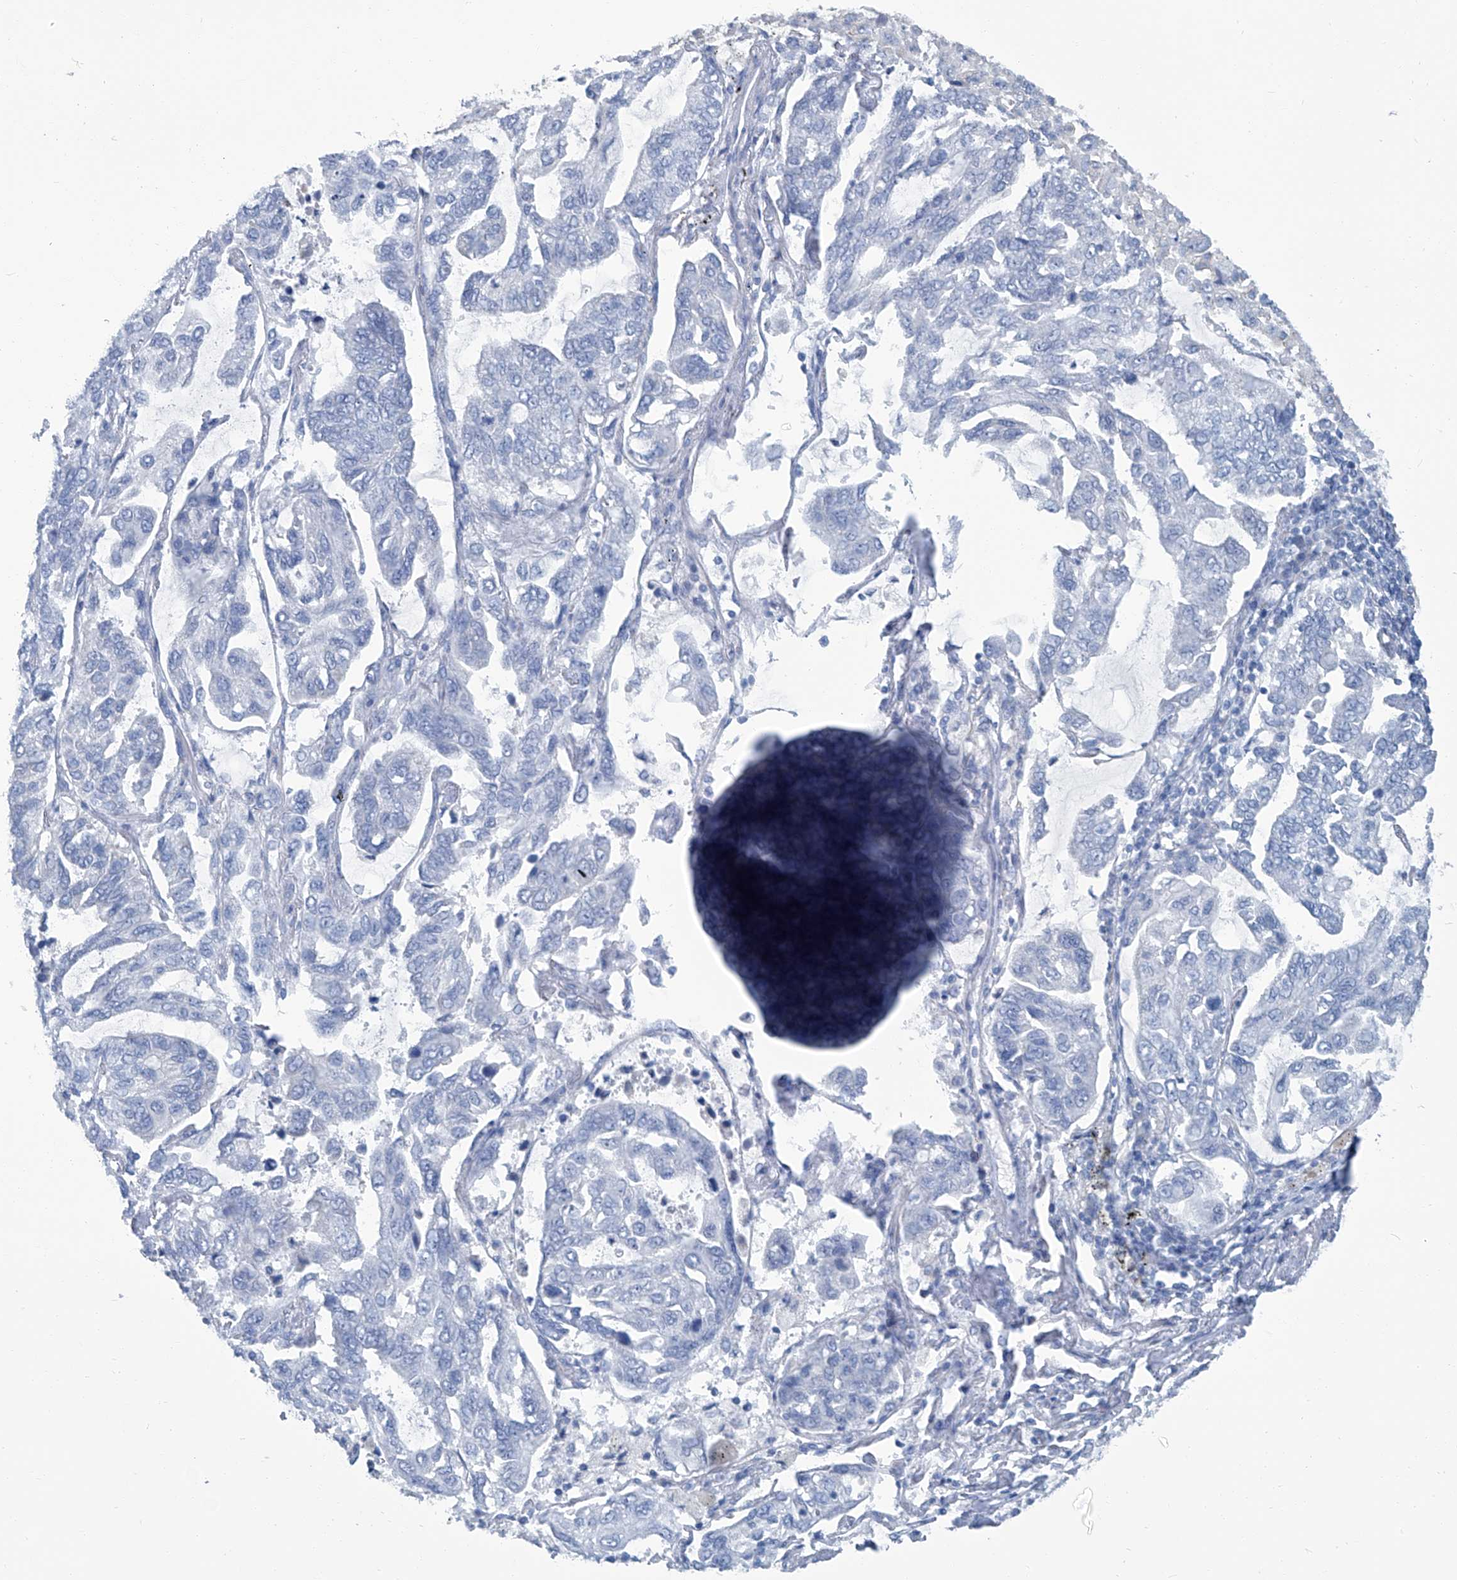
{"staining": {"intensity": "negative", "quantity": "none", "location": "none"}, "tissue": "lung cancer", "cell_type": "Tumor cells", "image_type": "cancer", "snomed": [{"axis": "morphology", "description": "Adenocarcinoma, NOS"}, {"axis": "topography", "description": "Lung"}], "caption": "Human lung adenocarcinoma stained for a protein using IHC shows no staining in tumor cells.", "gene": "PFKL", "patient": {"sex": "male", "age": 64}}